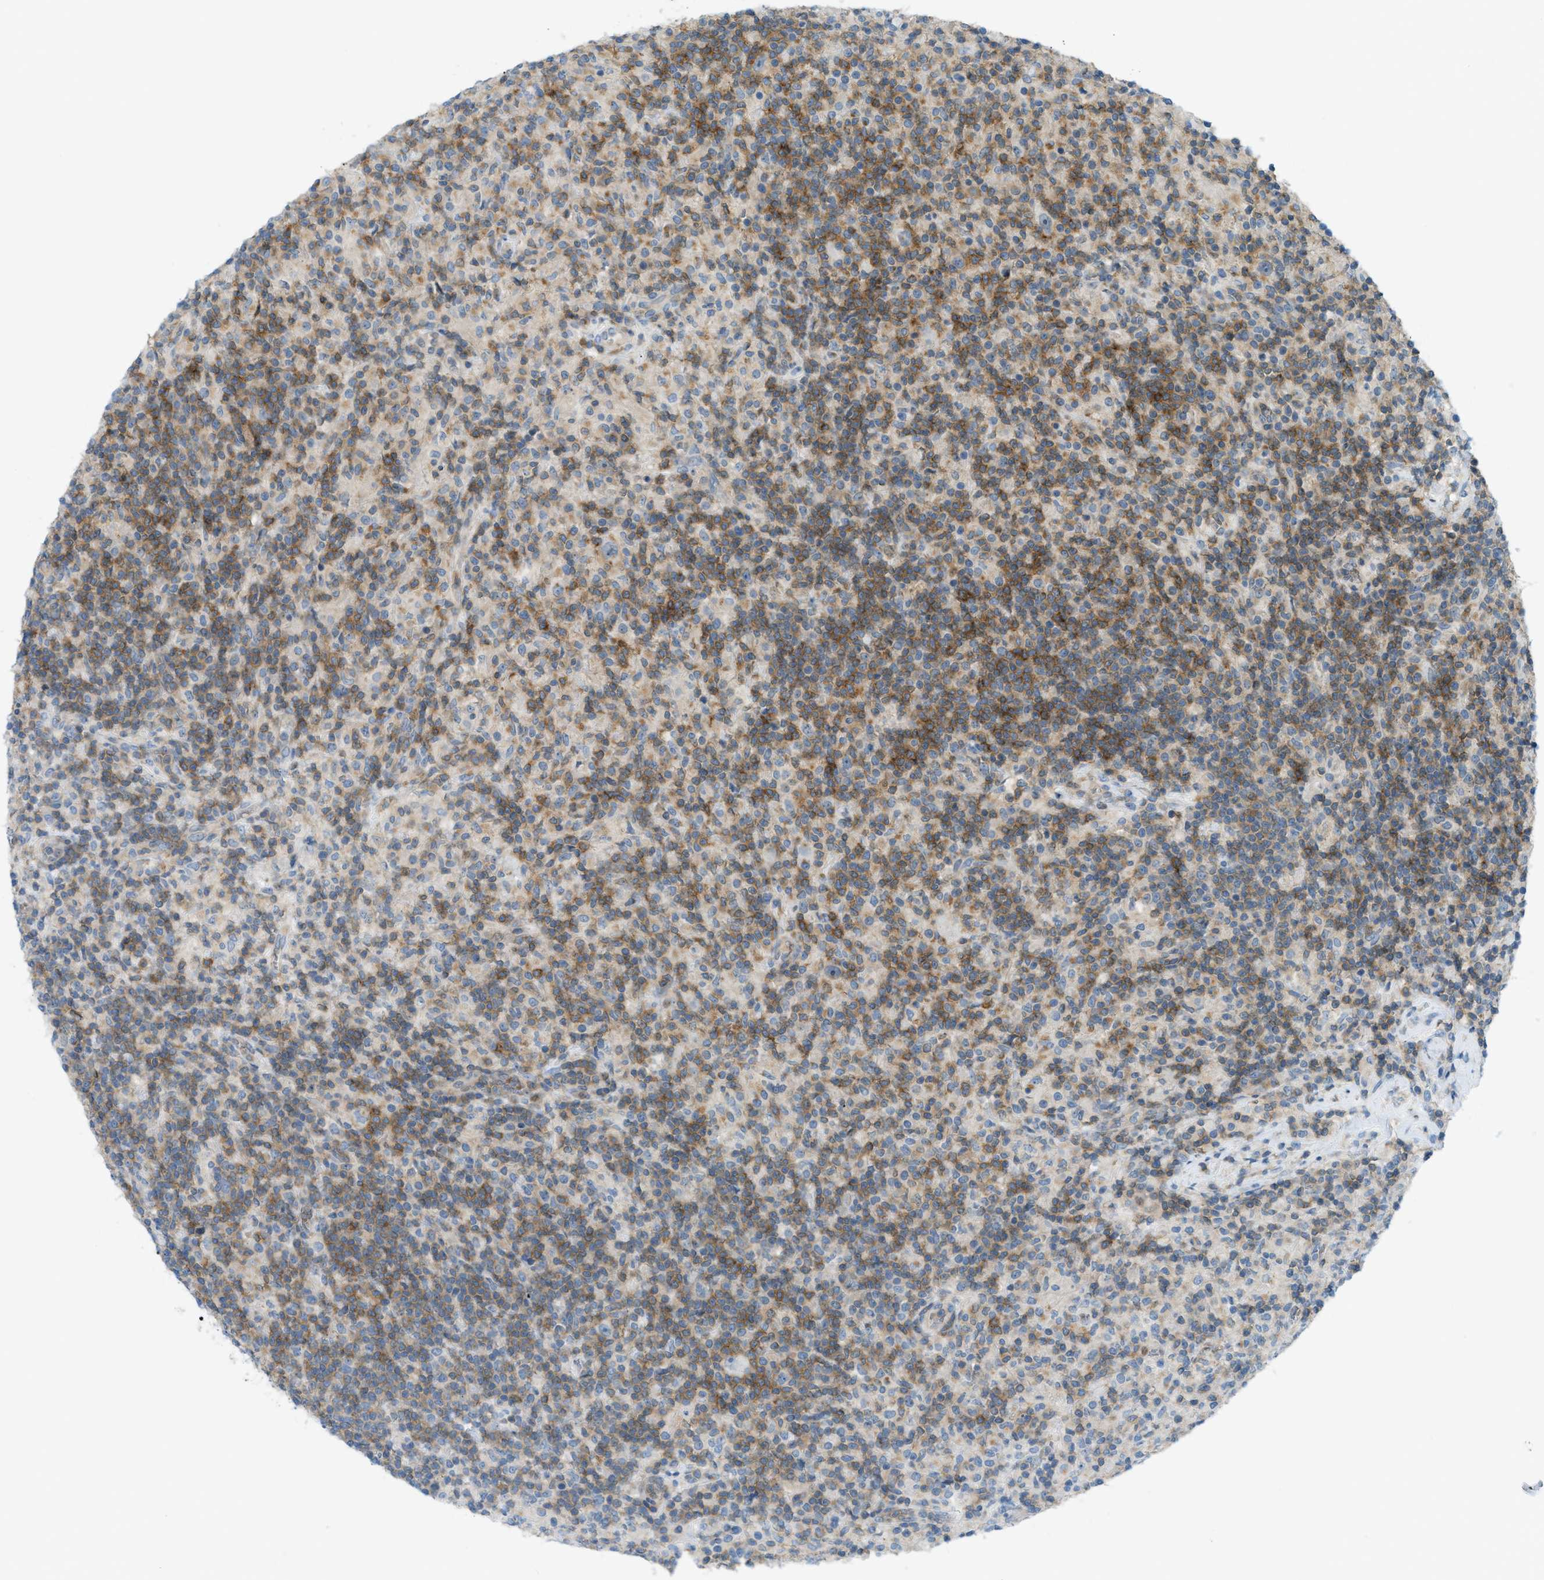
{"staining": {"intensity": "negative", "quantity": "none", "location": "none"}, "tissue": "lymphoma", "cell_type": "Tumor cells", "image_type": "cancer", "snomed": [{"axis": "morphology", "description": "Hodgkin's disease, NOS"}, {"axis": "topography", "description": "Lymph node"}], "caption": "Histopathology image shows no protein expression in tumor cells of Hodgkin's disease tissue. (DAB IHC with hematoxylin counter stain).", "gene": "GRK6", "patient": {"sex": "male", "age": 70}}